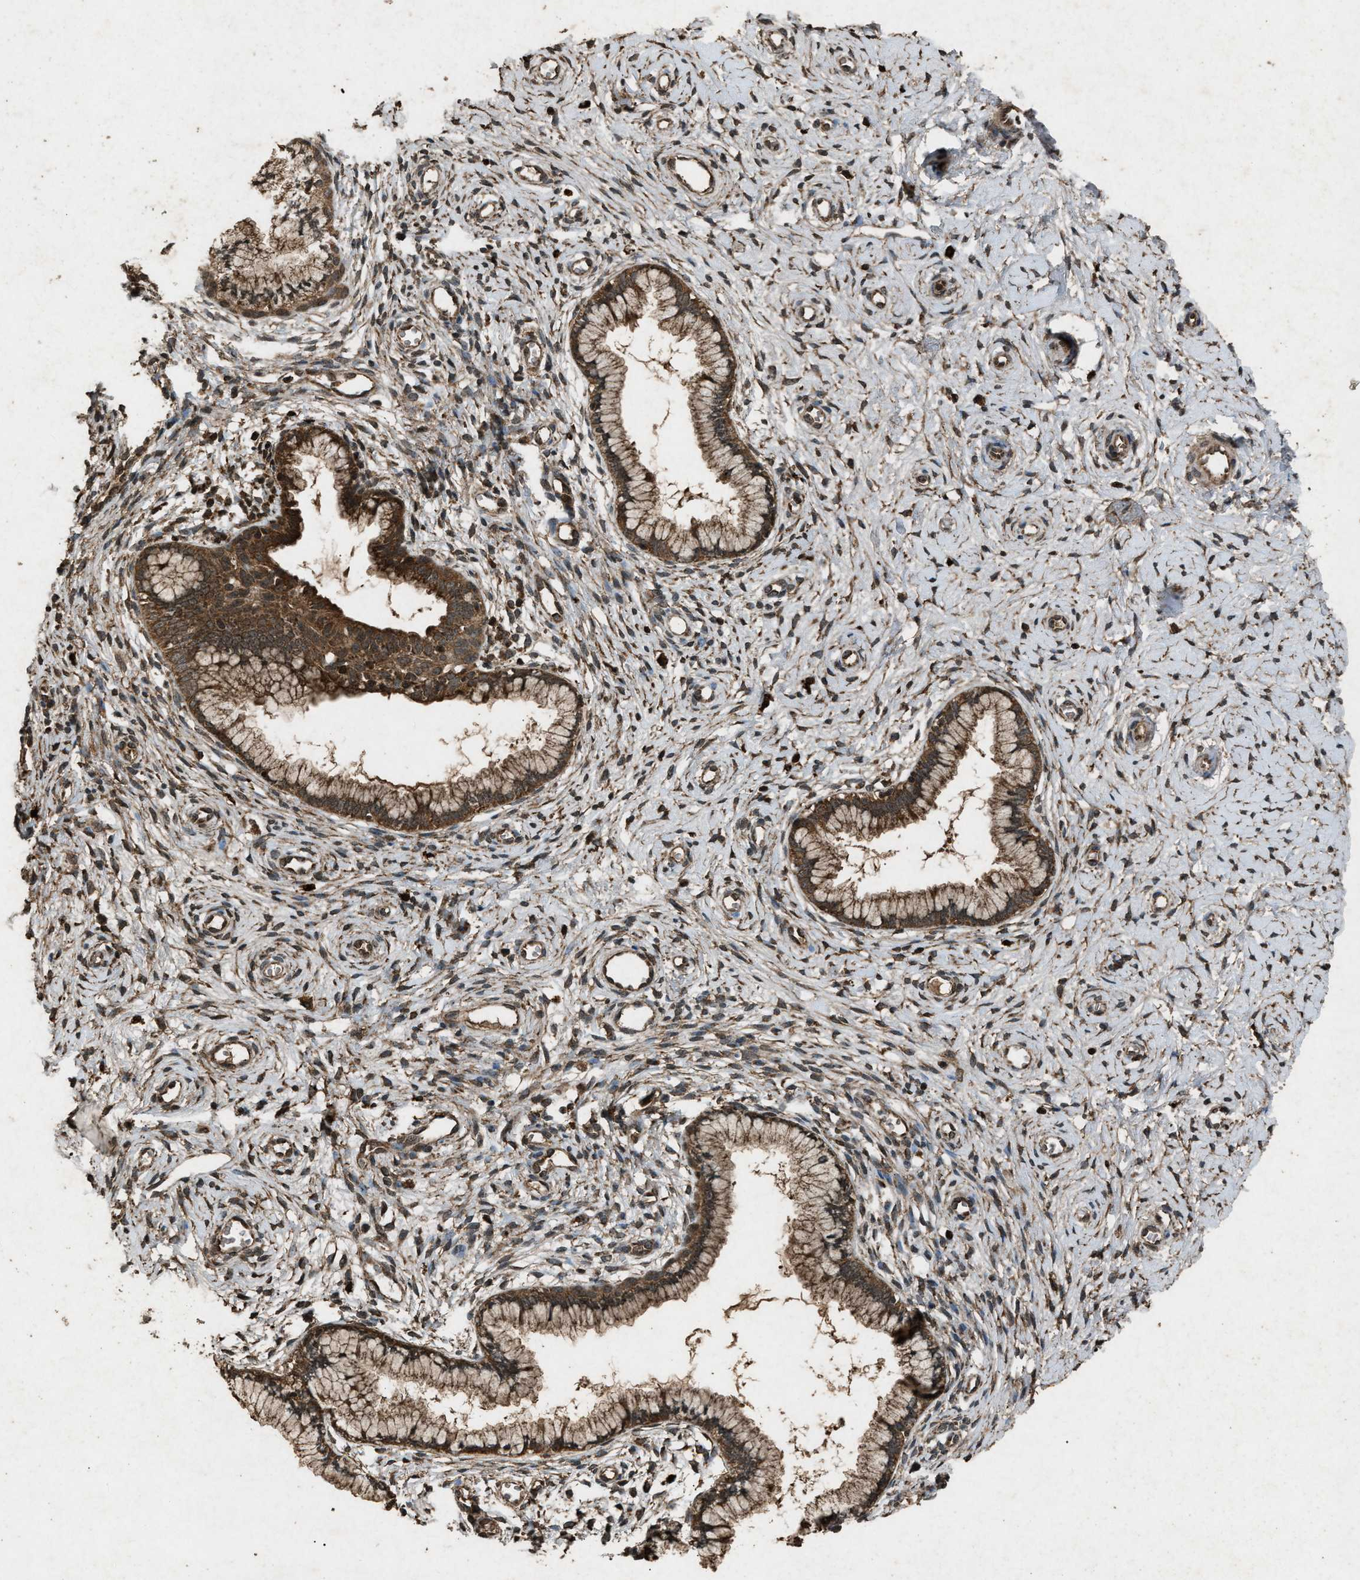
{"staining": {"intensity": "strong", "quantity": ">75%", "location": "cytoplasmic/membranous"}, "tissue": "cervix", "cell_type": "Glandular cells", "image_type": "normal", "snomed": [{"axis": "morphology", "description": "Normal tissue, NOS"}, {"axis": "topography", "description": "Cervix"}], "caption": "Cervix stained with DAB (3,3'-diaminobenzidine) immunohistochemistry exhibits high levels of strong cytoplasmic/membranous positivity in about >75% of glandular cells. (brown staining indicates protein expression, while blue staining denotes nuclei).", "gene": "OAS1", "patient": {"sex": "female", "age": 65}}